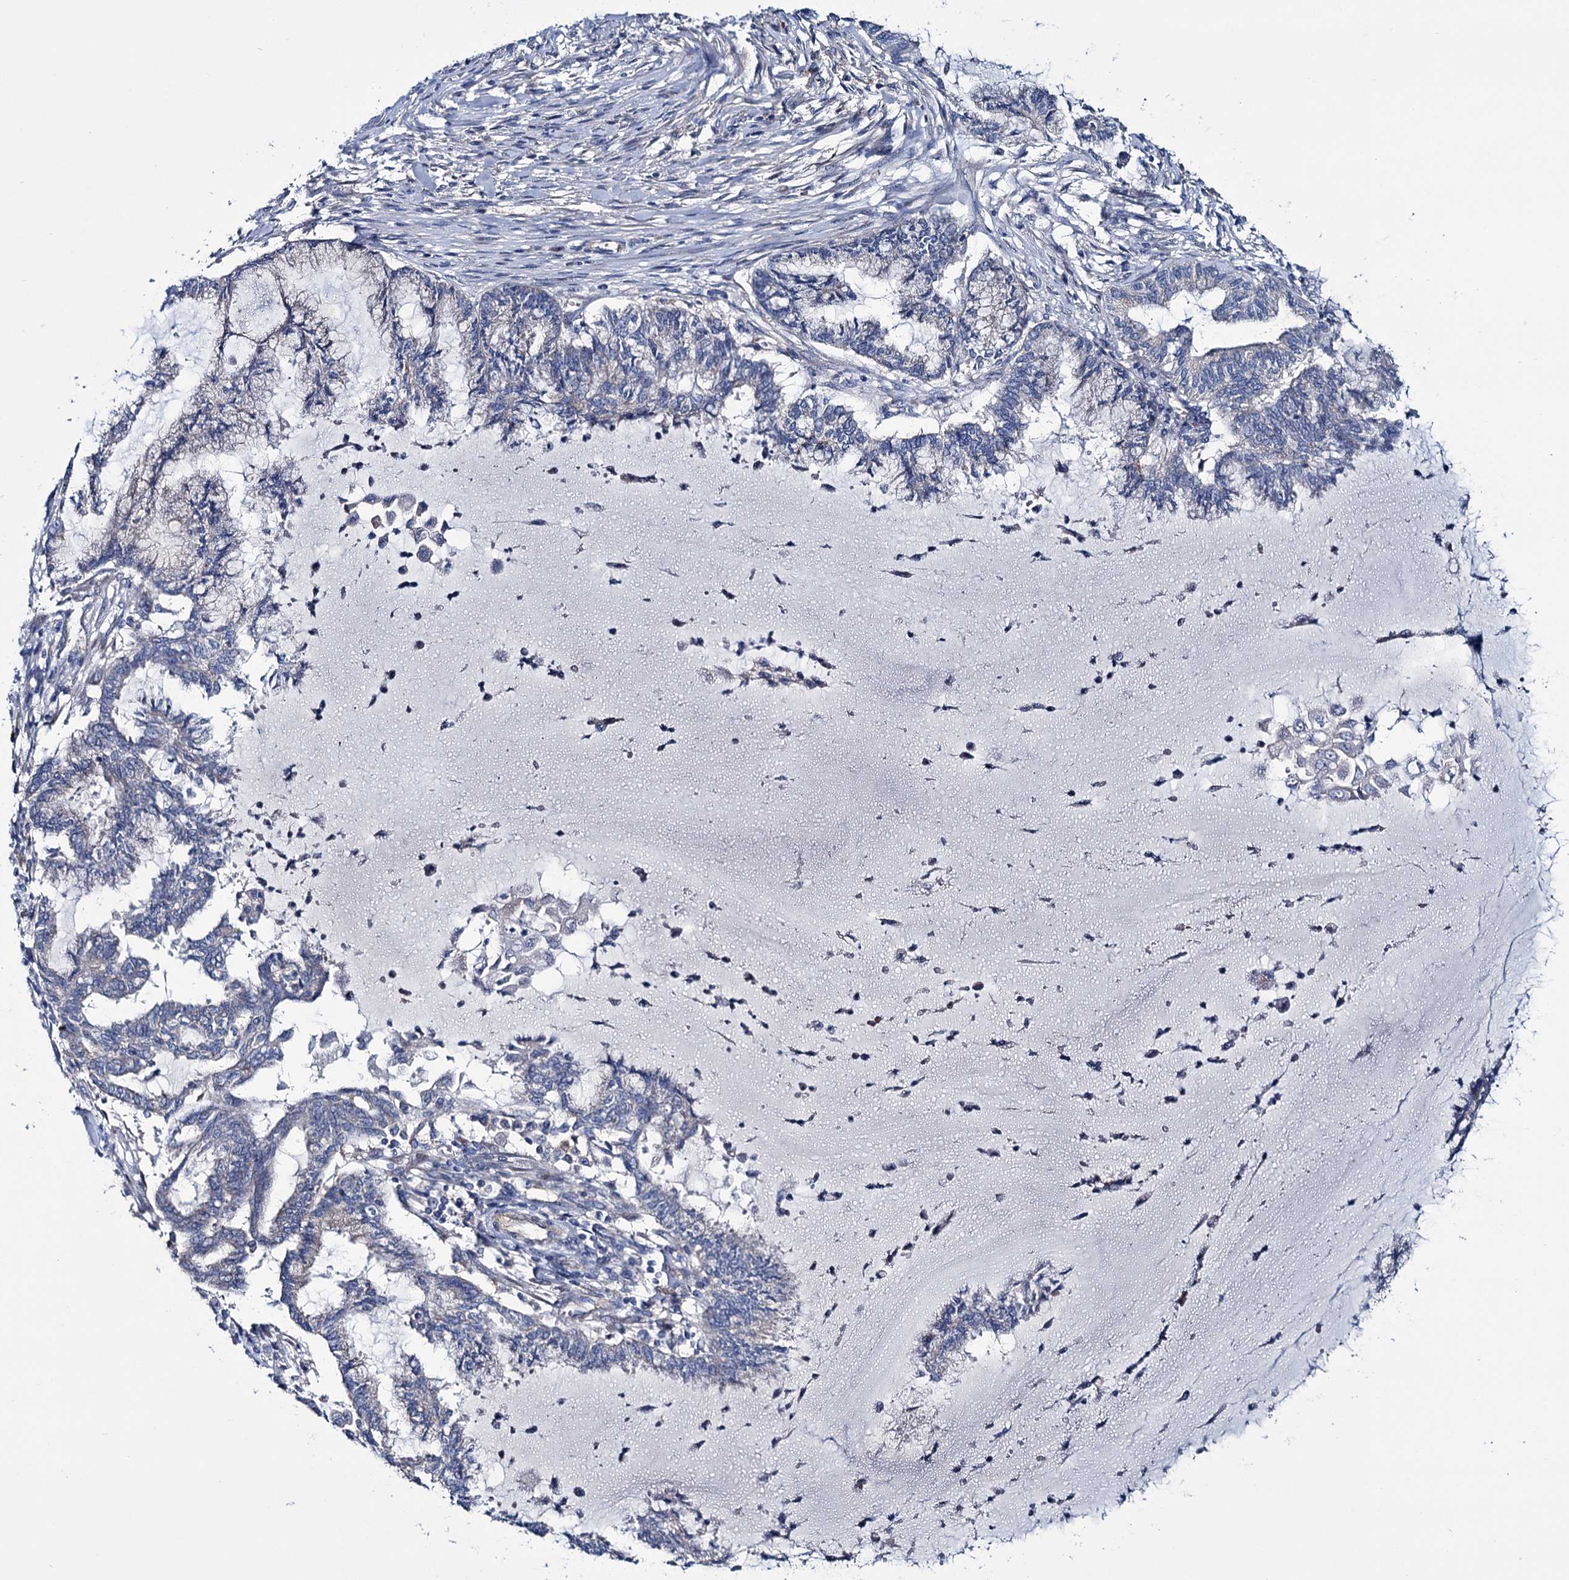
{"staining": {"intensity": "negative", "quantity": "none", "location": "none"}, "tissue": "endometrial cancer", "cell_type": "Tumor cells", "image_type": "cancer", "snomed": [{"axis": "morphology", "description": "Adenocarcinoma, NOS"}, {"axis": "topography", "description": "Endometrium"}], "caption": "An IHC image of endometrial cancer (adenocarcinoma) is shown. There is no staining in tumor cells of endometrial cancer (adenocarcinoma).", "gene": "EYA4", "patient": {"sex": "female", "age": 86}}